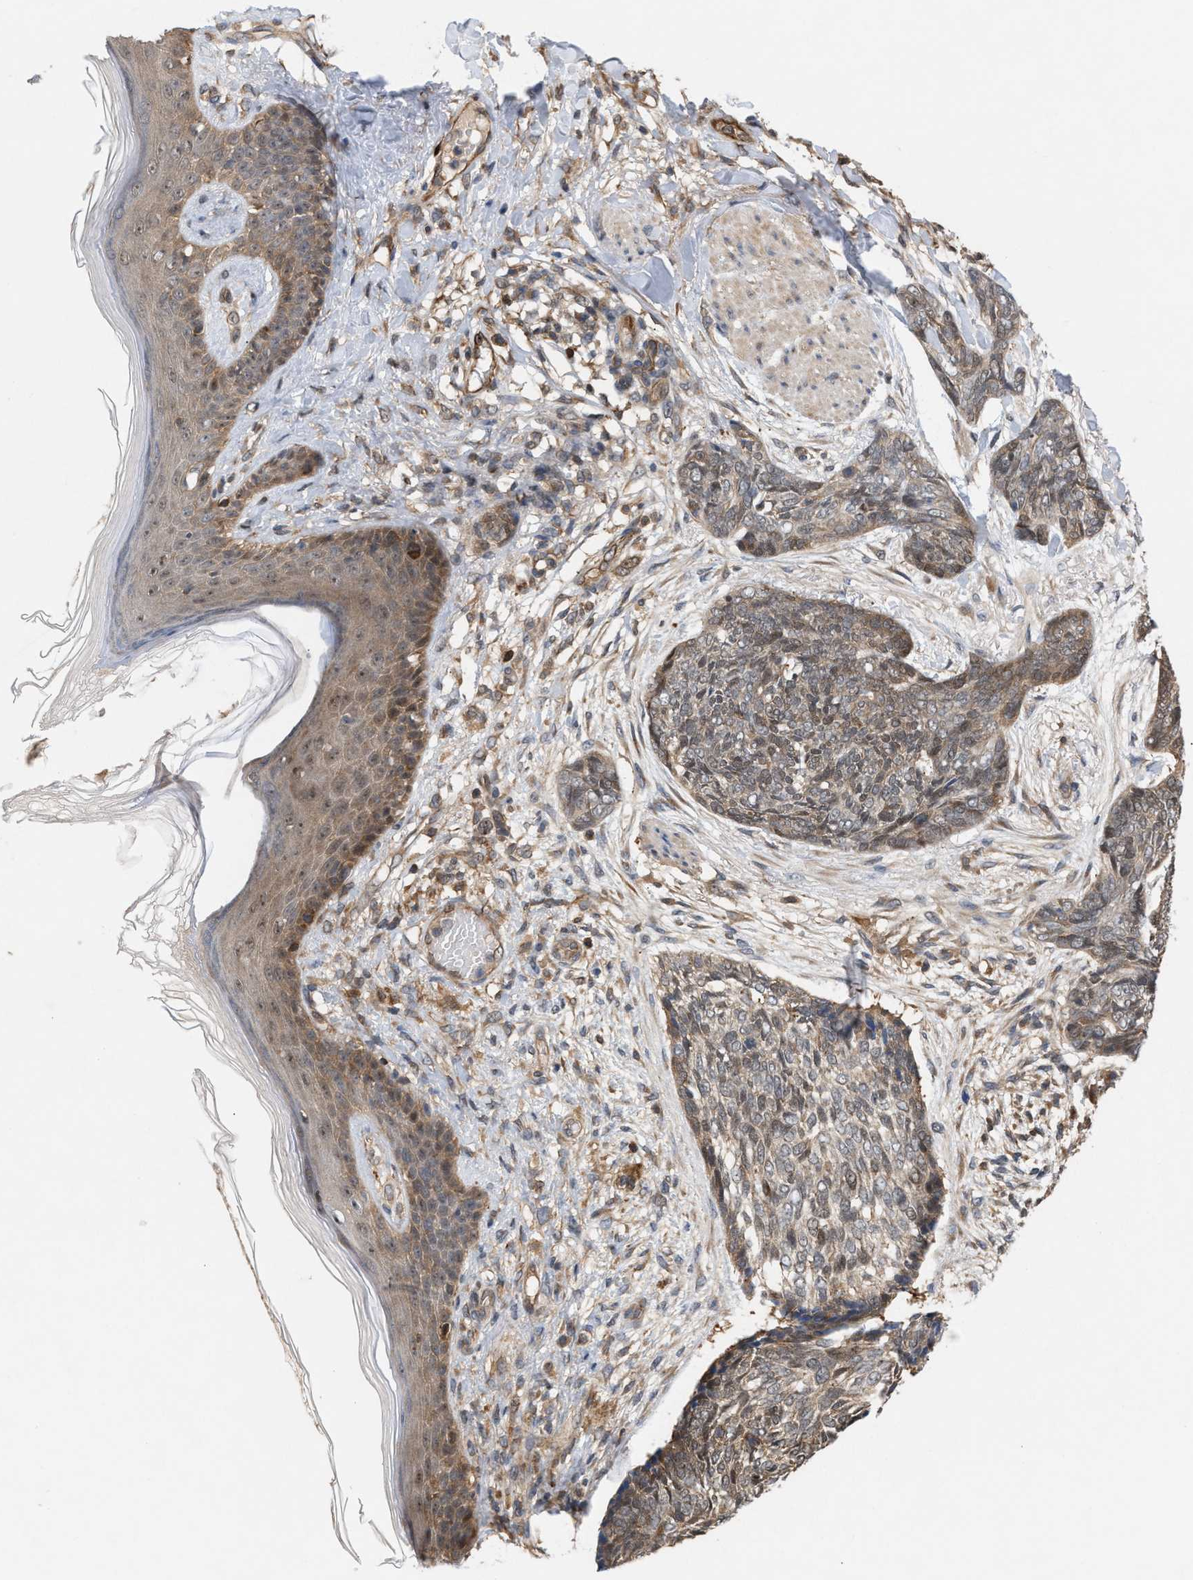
{"staining": {"intensity": "weak", "quantity": "25%-75%", "location": "cytoplasmic/membranous,nuclear"}, "tissue": "skin cancer", "cell_type": "Tumor cells", "image_type": "cancer", "snomed": [{"axis": "morphology", "description": "Basal cell carcinoma"}, {"axis": "topography", "description": "Skin"}], "caption": "DAB (3,3'-diaminobenzidine) immunohistochemical staining of skin basal cell carcinoma displays weak cytoplasmic/membranous and nuclear protein expression in about 25%-75% of tumor cells. Nuclei are stained in blue.", "gene": "GLOD4", "patient": {"sex": "female", "age": 84}}